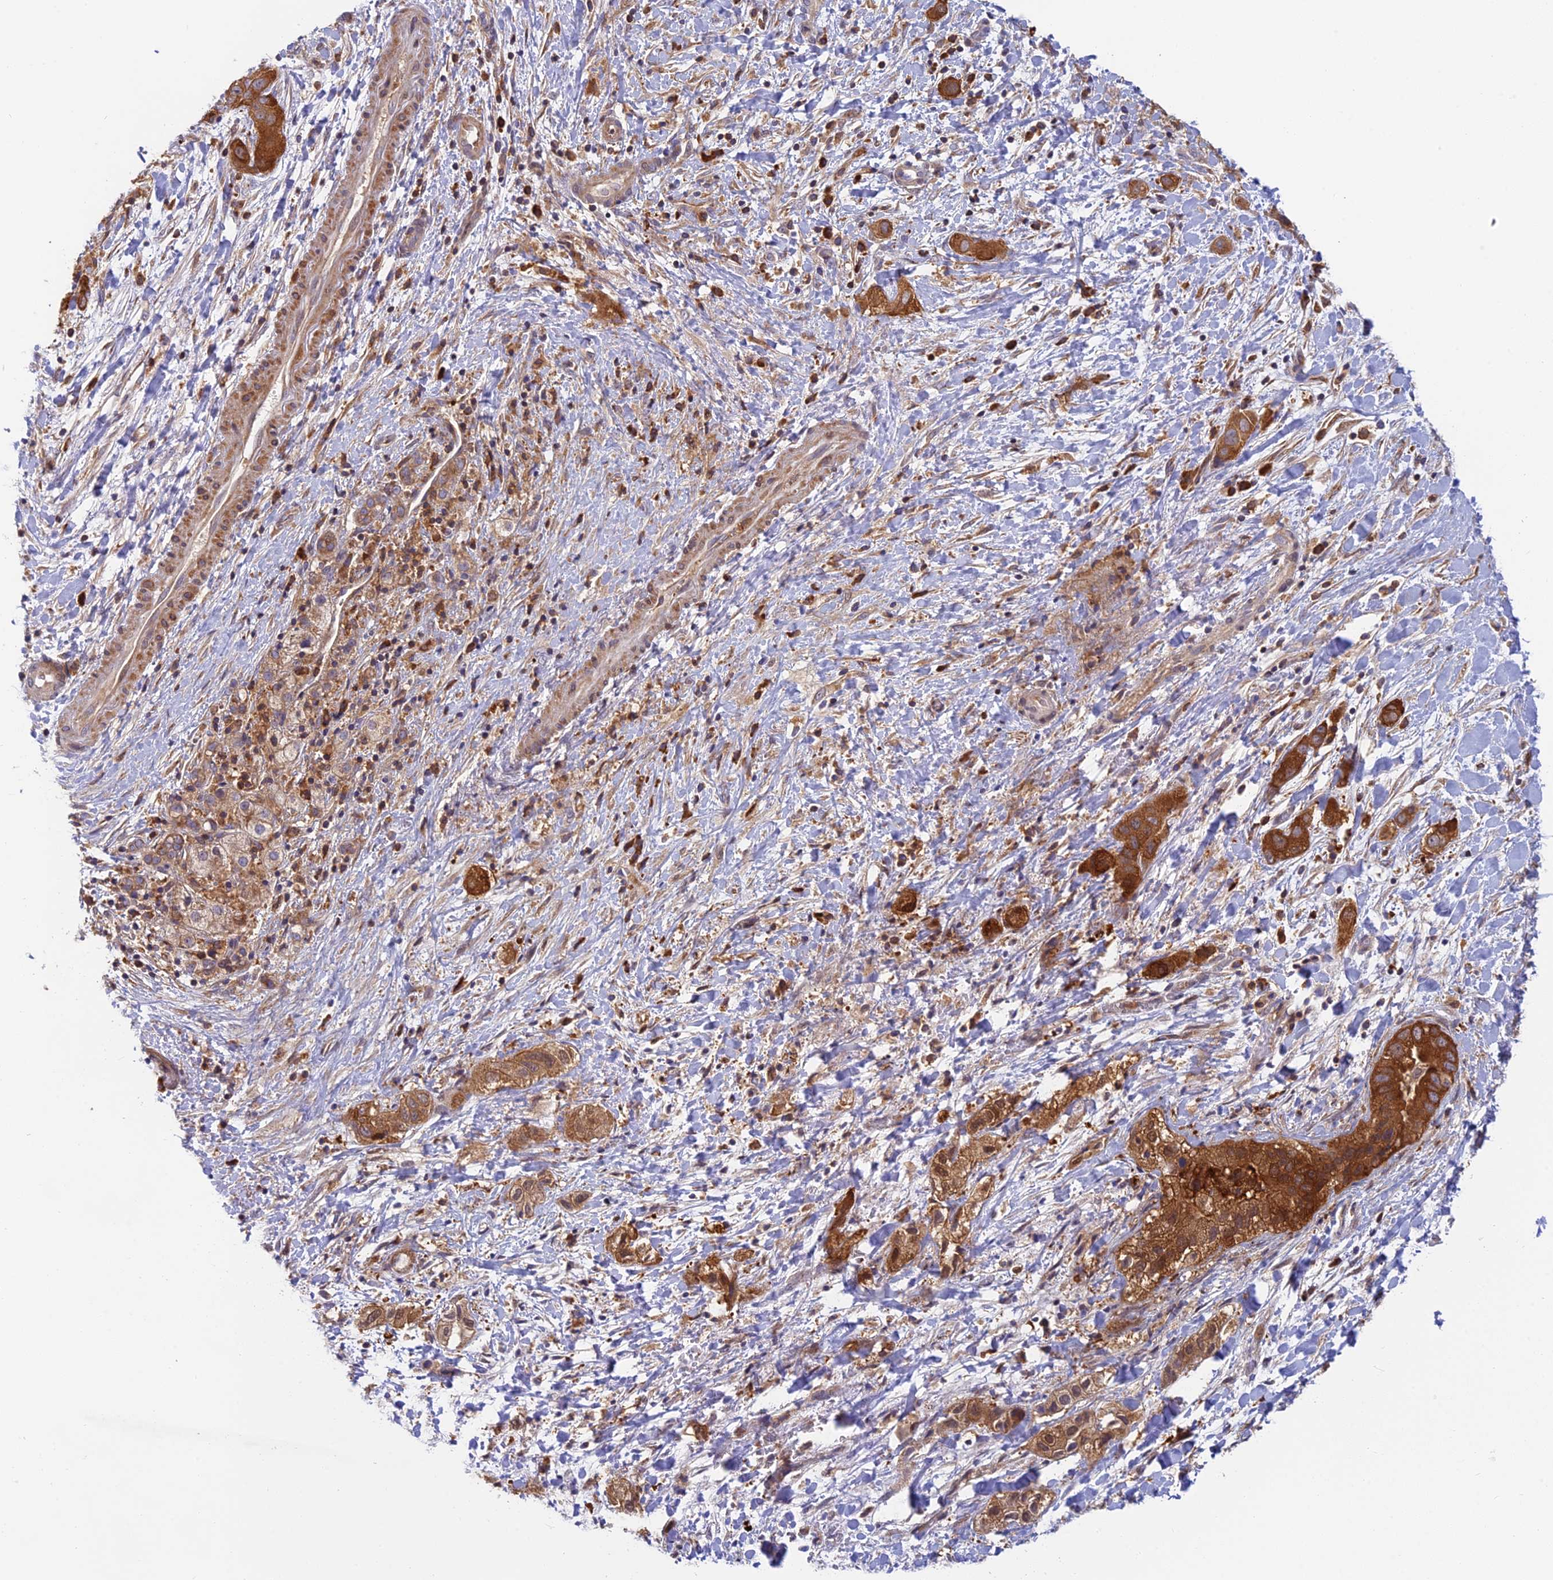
{"staining": {"intensity": "strong", "quantity": "25%-75%", "location": "cytoplasmic/membranous"}, "tissue": "liver cancer", "cell_type": "Tumor cells", "image_type": "cancer", "snomed": [{"axis": "morphology", "description": "Cholangiocarcinoma"}, {"axis": "topography", "description": "Liver"}], "caption": "An image showing strong cytoplasmic/membranous staining in about 25%-75% of tumor cells in liver cancer (cholangiocarcinoma), as visualized by brown immunohistochemical staining.", "gene": "IPO5", "patient": {"sex": "female", "age": 52}}